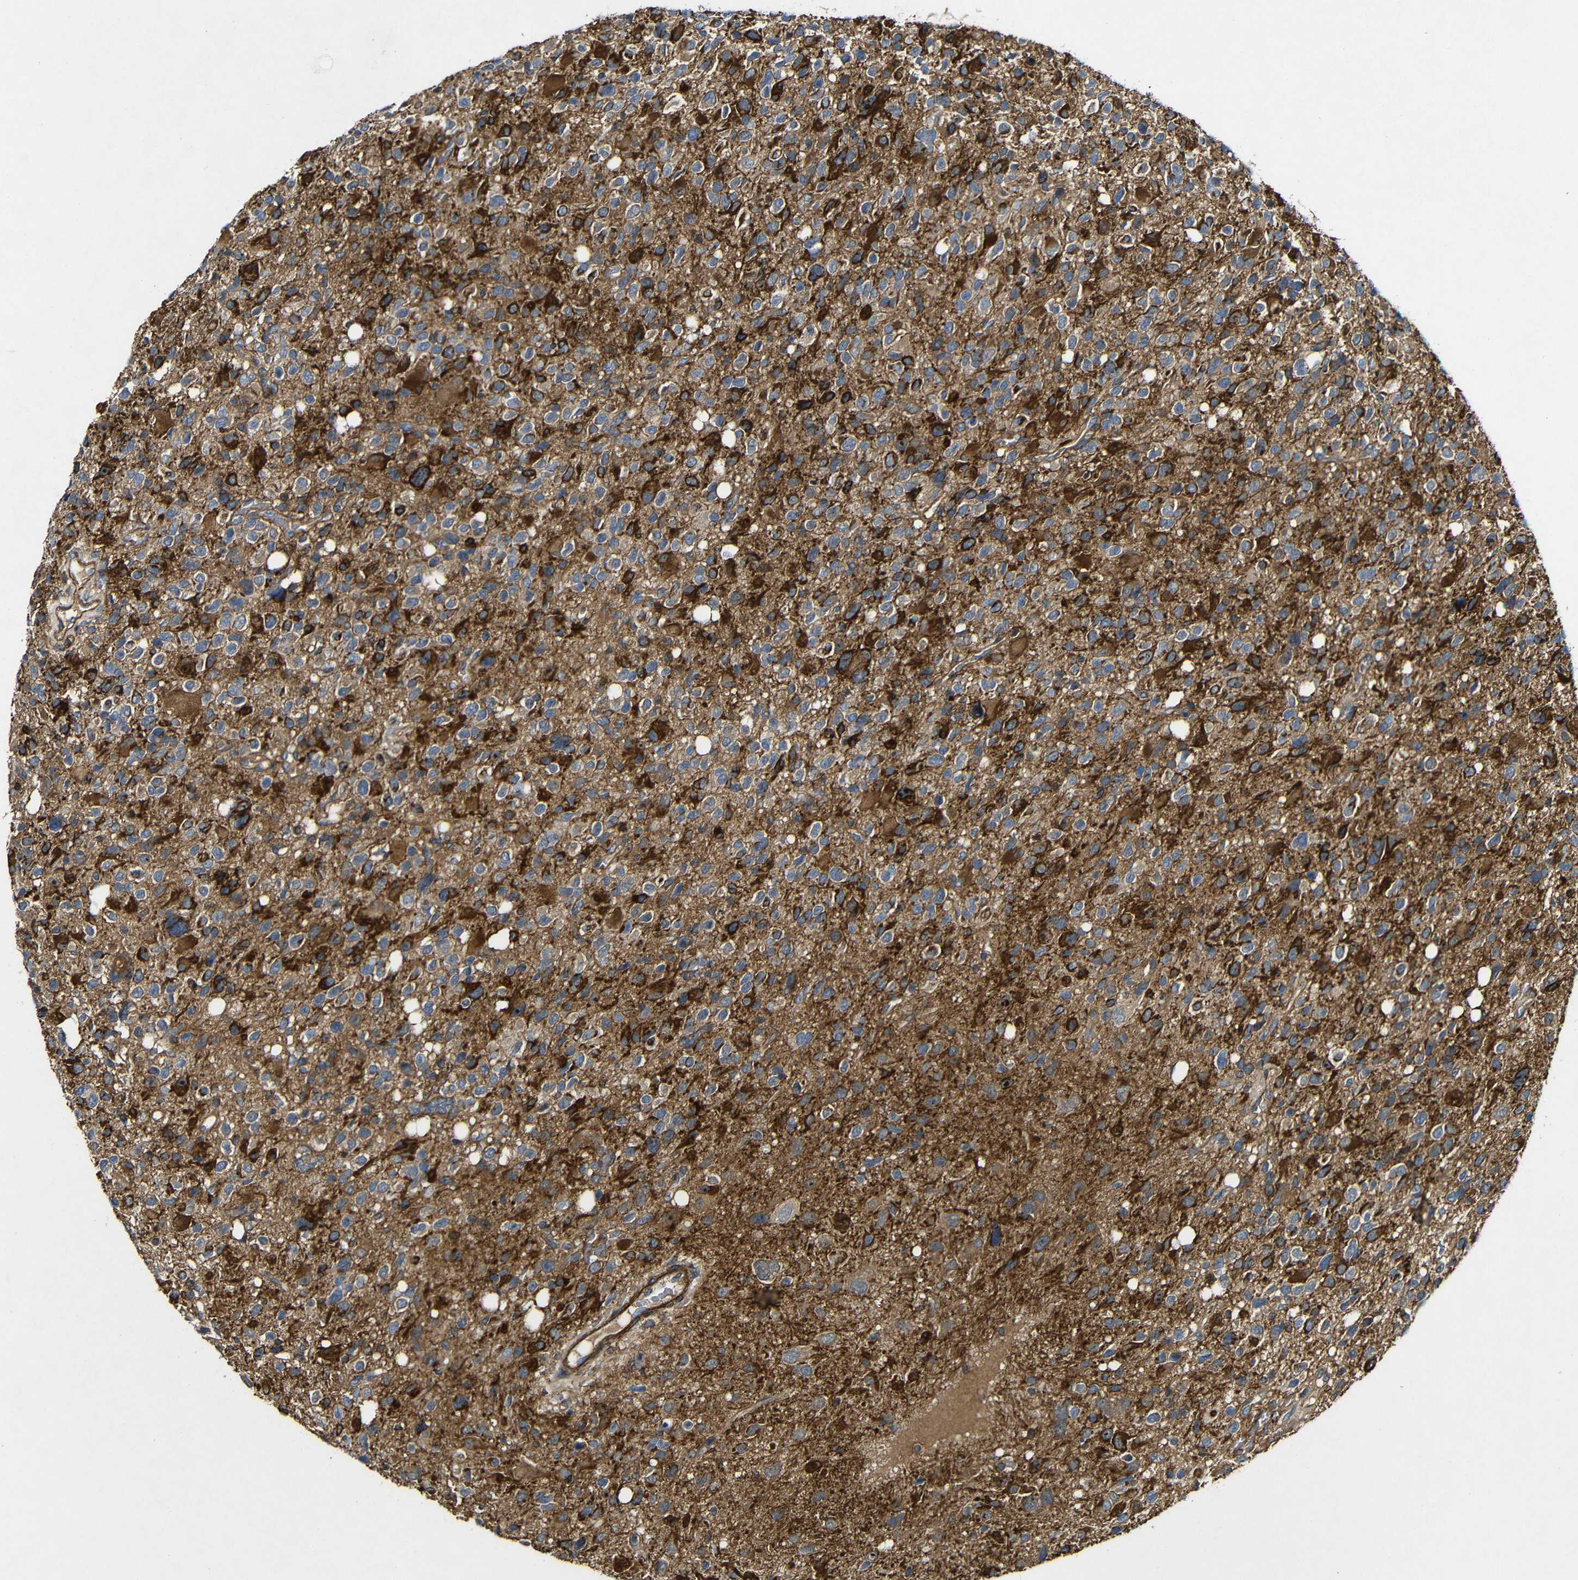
{"staining": {"intensity": "strong", "quantity": "25%-75%", "location": "cytoplasmic/membranous"}, "tissue": "glioma", "cell_type": "Tumor cells", "image_type": "cancer", "snomed": [{"axis": "morphology", "description": "Glioma, malignant, High grade"}, {"axis": "topography", "description": "Brain"}], "caption": "Protein expression by immunohistochemistry shows strong cytoplasmic/membranous staining in approximately 25%-75% of tumor cells in malignant high-grade glioma.", "gene": "GSDME", "patient": {"sex": "male", "age": 48}}